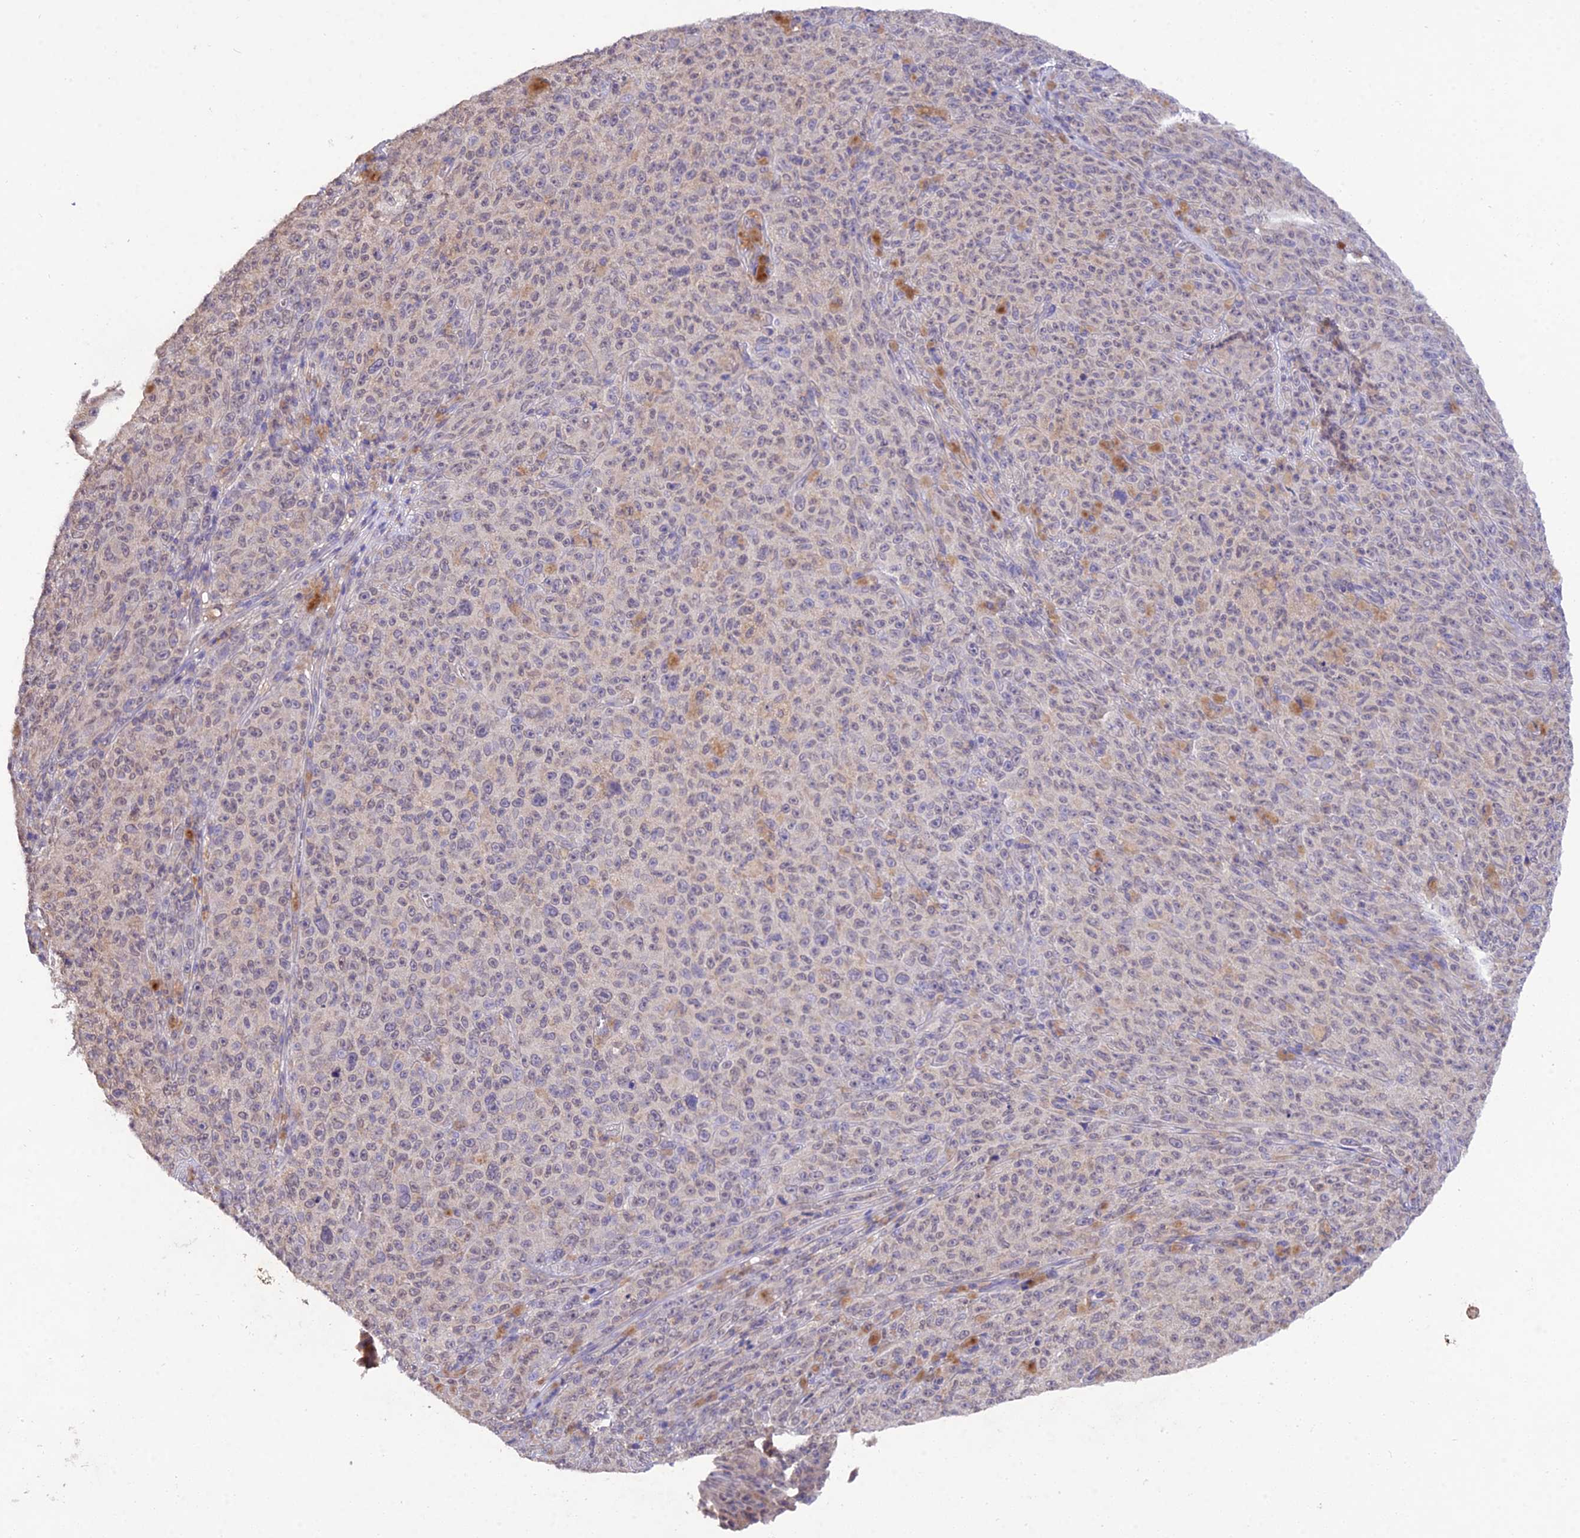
{"staining": {"intensity": "negative", "quantity": "none", "location": "none"}, "tissue": "melanoma", "cell_type": "Tumor cells", "image_type": "cancer", "snomed": [{"axis": "morphology", "description": "Malignant melanoma, NOS"}, {"axis": "topography", "description": "Skin"}], "caption": "Histopathology image shows no significant protein expression in tumor cells of melanoma.", "gene": "PGK1", "patient": {"sex": "female", "age": 82}}